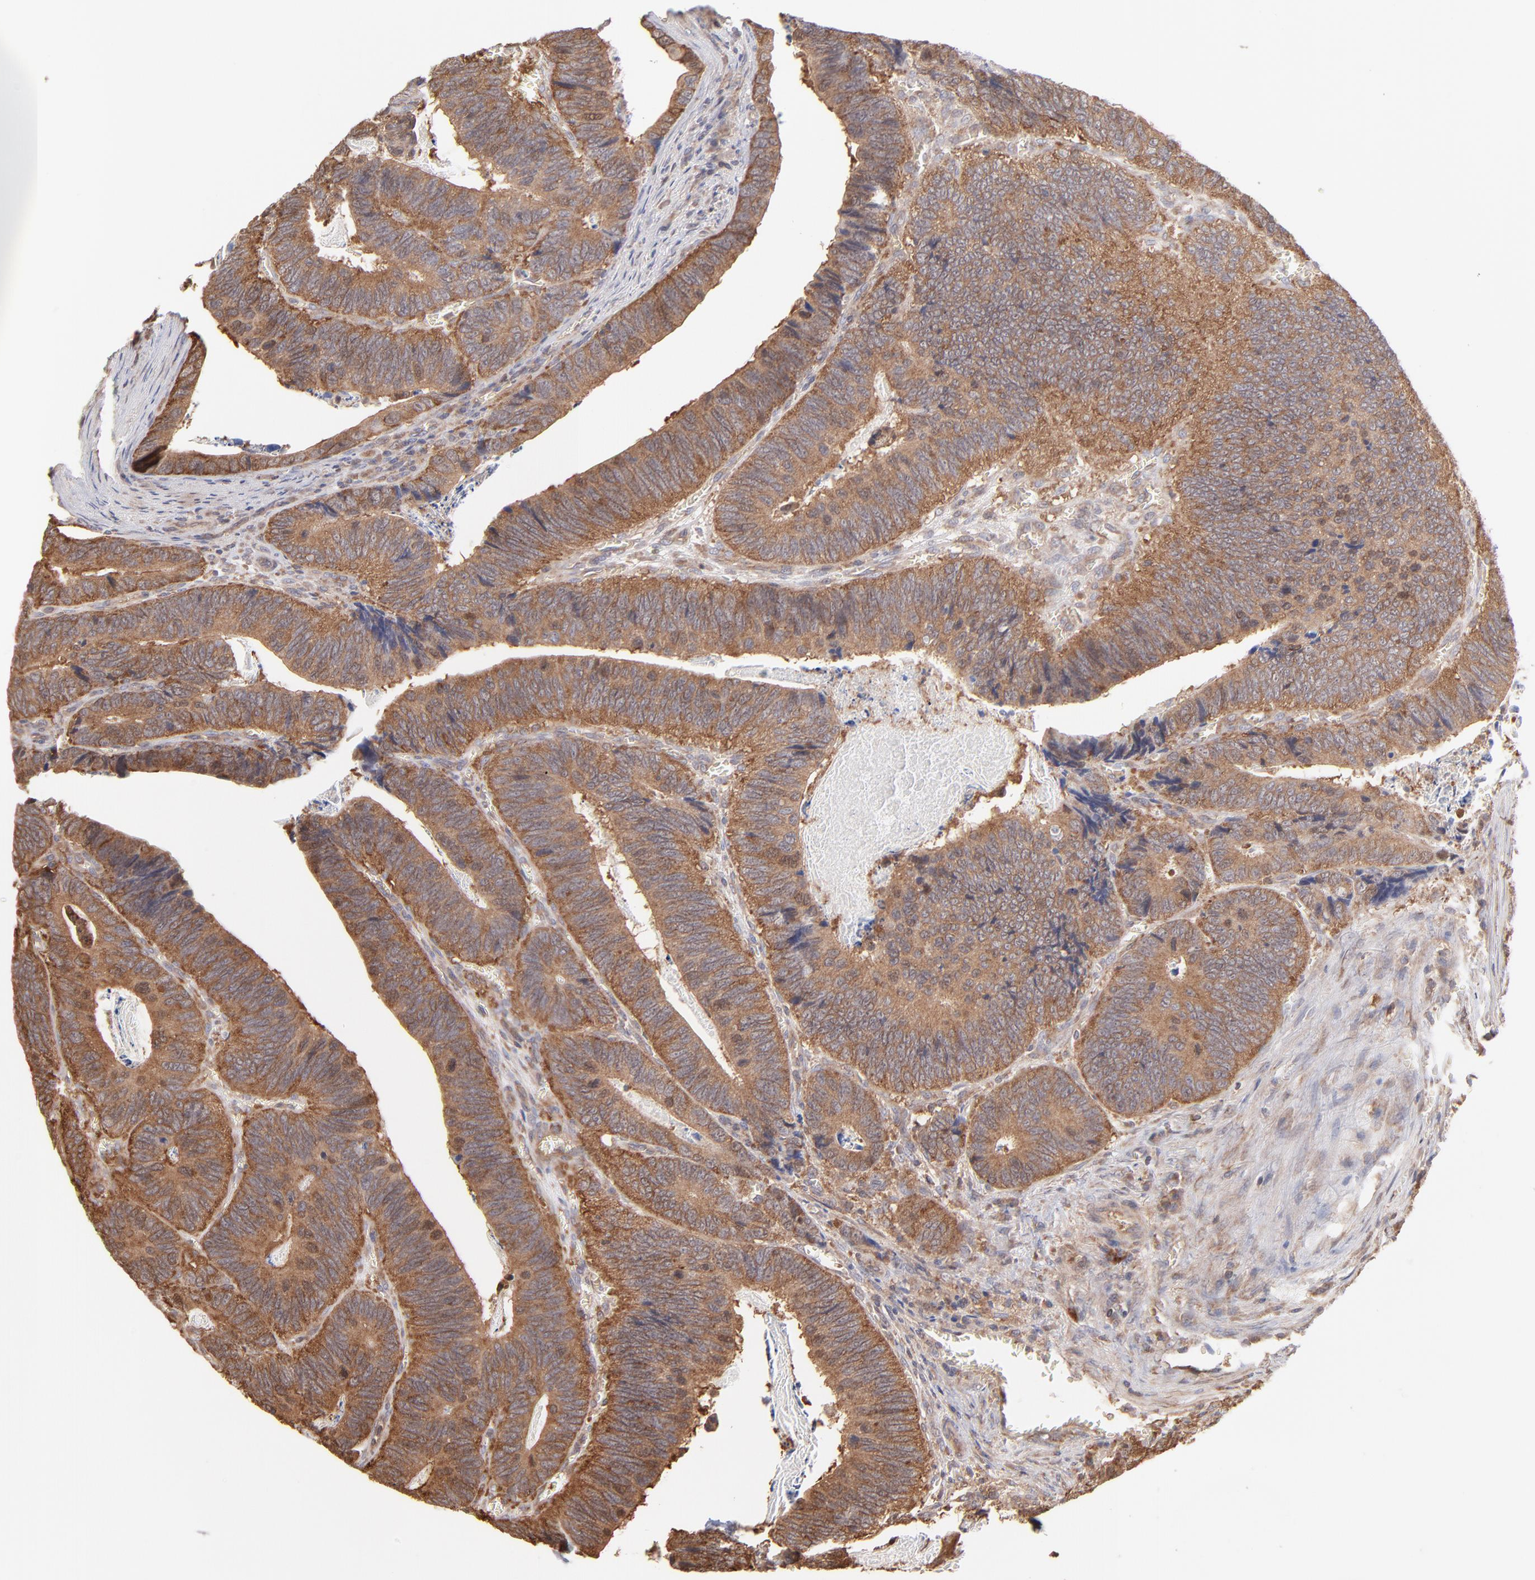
{"staining": {"intensity": "moderate", "quantity": ">75%", "location": "cytoplasmic/membranous"}, "tissue": "colorectal cancer", "cell_type": "Tumor cells", "image_type": "cancer", "snomed": [{"axis": "morphology", "description": "Adenocarcinoma, NOS"}, {"axis": "topography", "description": "Colon"}], "caption": "Moderate cytoplasmic/membranous positivity is seen in about >75% of tumor cells in adenocarcinoma (colorectal).", "gene": "MAPRE1", "patient": {"sex": "male", "age": 72}}